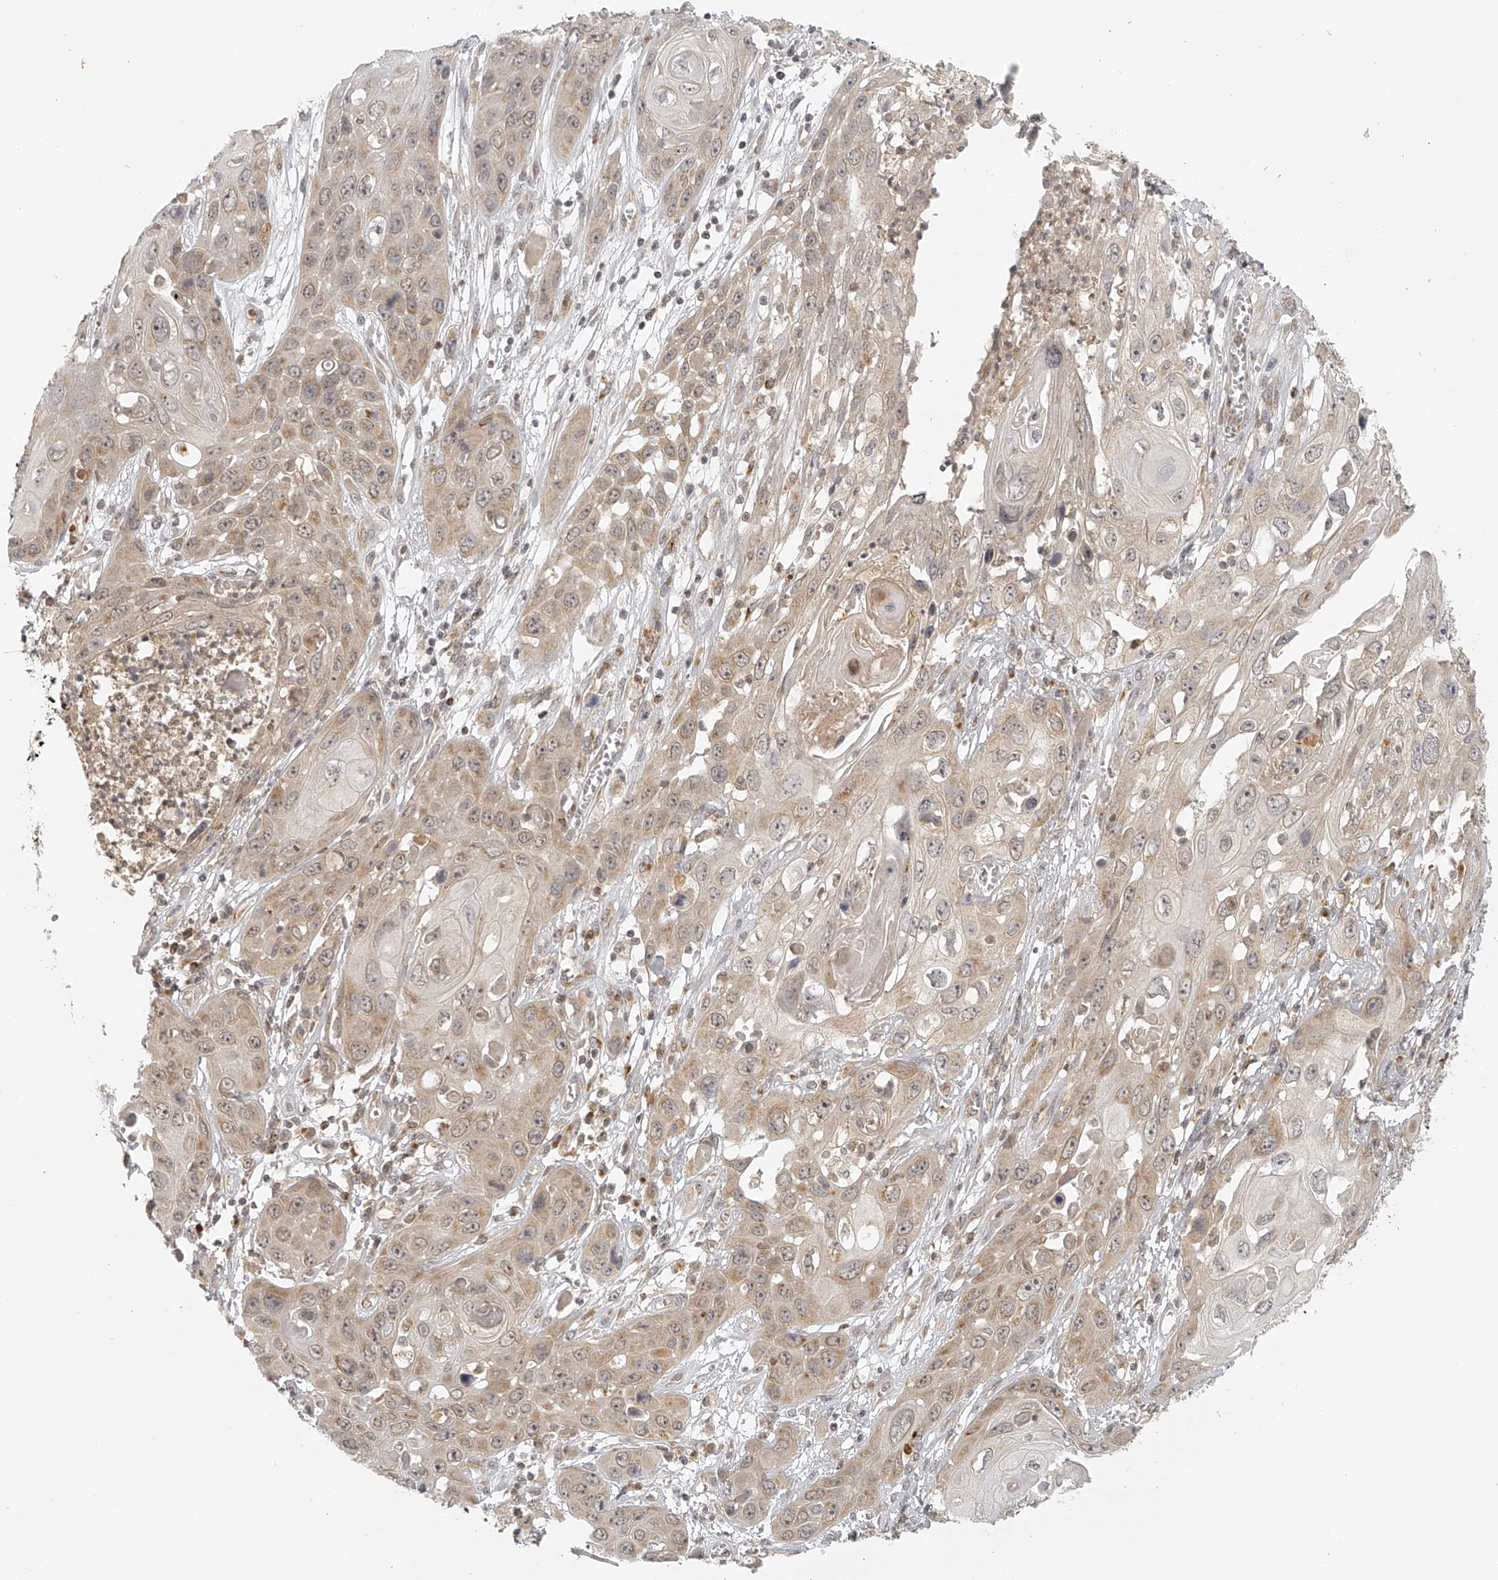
{"staining": {"intensity": "weak", "quantity": ">75%", "location": "cytoplasmic/membranous"}, "tissue": "skin cancer", "cell_type": "Tumor cells", "image_type": "cancer", "snomed": [{"axis": "morphology", "description": "Squamous cell carcinoma, NOS"}, {"axis": "topography", "description": "Skin"}], "caption": "DAB (3,3'-diaminobenzidine) immunohistochemical staining of human skin cancer (squamous cell carcinoma) shows weak cytoplasmic/membranous protein expression in approximately >75% of tumor cells.", "gene": "BCL2L11", "patient": {"sex": "male", "age": 55}}